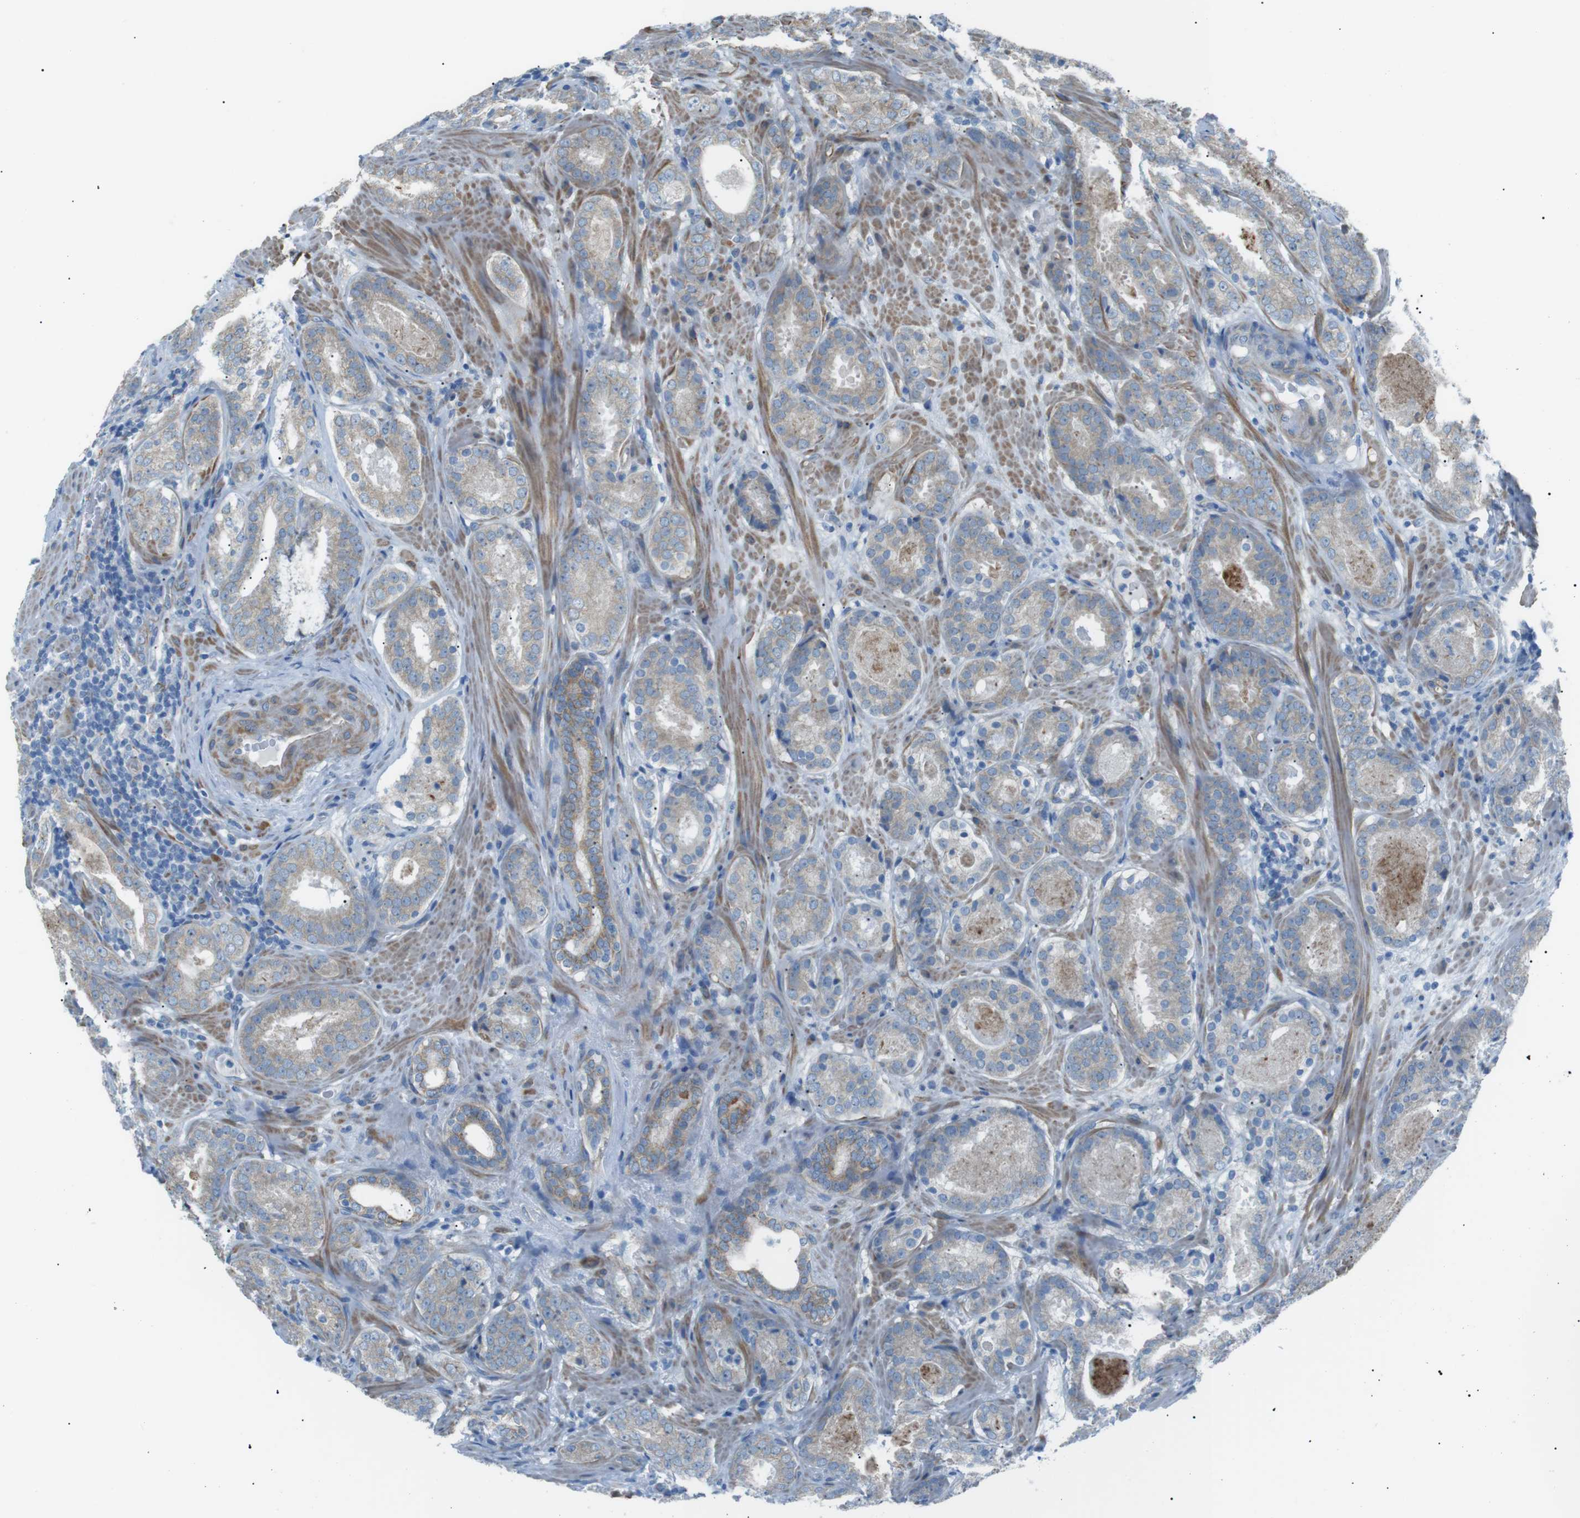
{"staining": {"intensity": "negative", "quantity": "none", "location": "none"}, "tissue": "prostate cancer", "cell_type": "Tumor cells", "image_type": "cancer", "snomed": [{"axis": "morphology", "description": "Adenocarcinoma, Low grade"}, {"axis": "topography", "description": "Prostate"}], "caption": "Image shows no significant protein positivity in tumor cells of prostate adenocarcinoma (low-grade).", "gene": "MTARC2", "patient": {"sex": "male", "age": 69}}